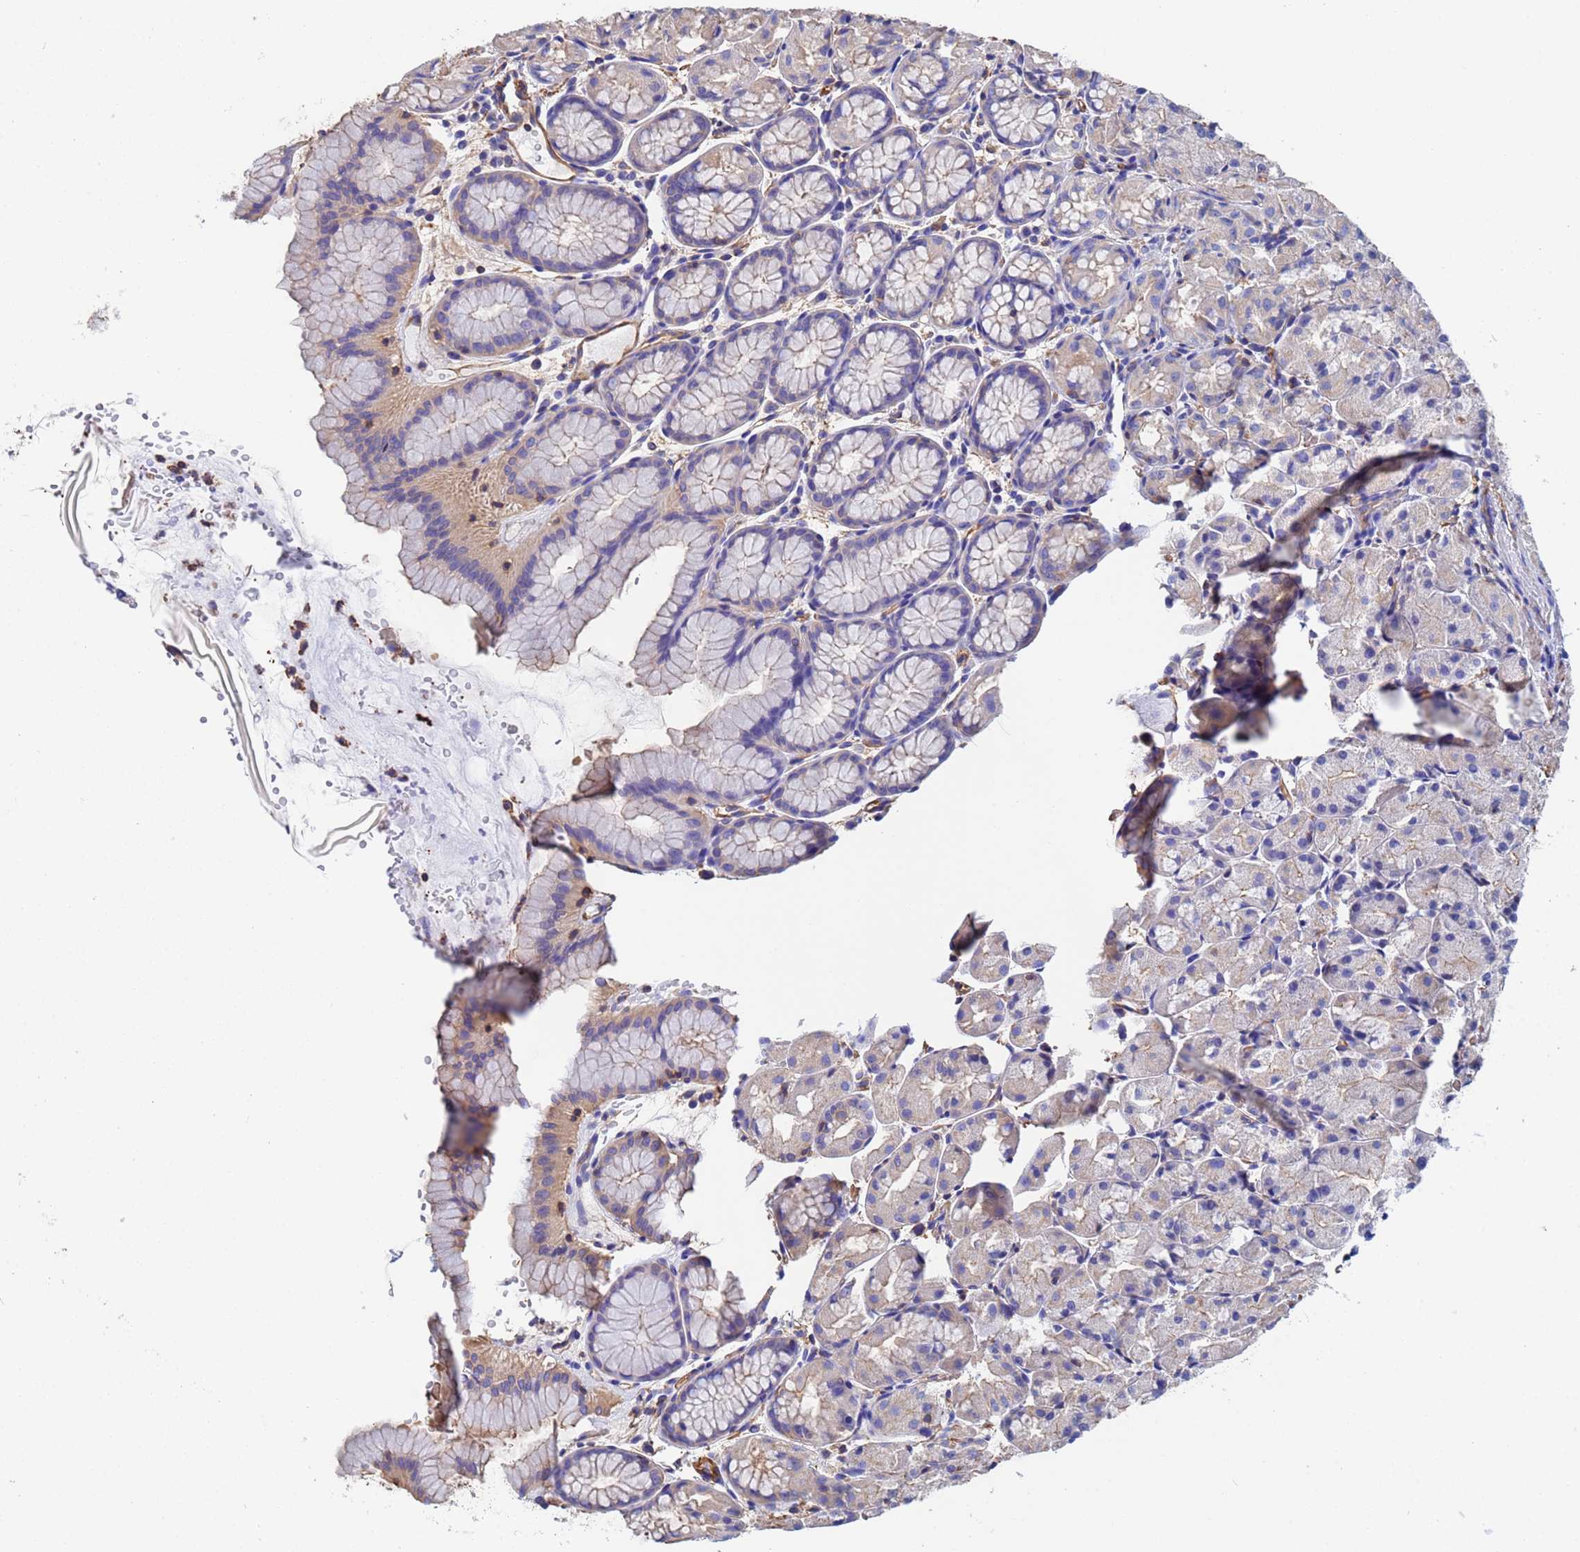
{"staining": {"intensity": "weak", "quantity": "25%-75%", "location": "cytoplasmic/membranous"}, "tissue": "stomach", "cell_type": "Glandular cells", "image_type": "normal", "snomed": [{"axis": "morphology", "description": "Normal tissue, NOS"}, {"axis": "topography", "description": "Stomach, upper"}], "caption": "Immunohistochemical staining of benign stomach demonstrates 25%-75% levels of weak cytoplasmic/membranous protein expression in about 25%-75% of glandular cells. The staining is performed using DAB brown chromogen to label protein expression. The nuclei are counter-stained blue using hematoxylin.", "gene": "MYL12A", "patient": {"sex": "male", "age": 47}}